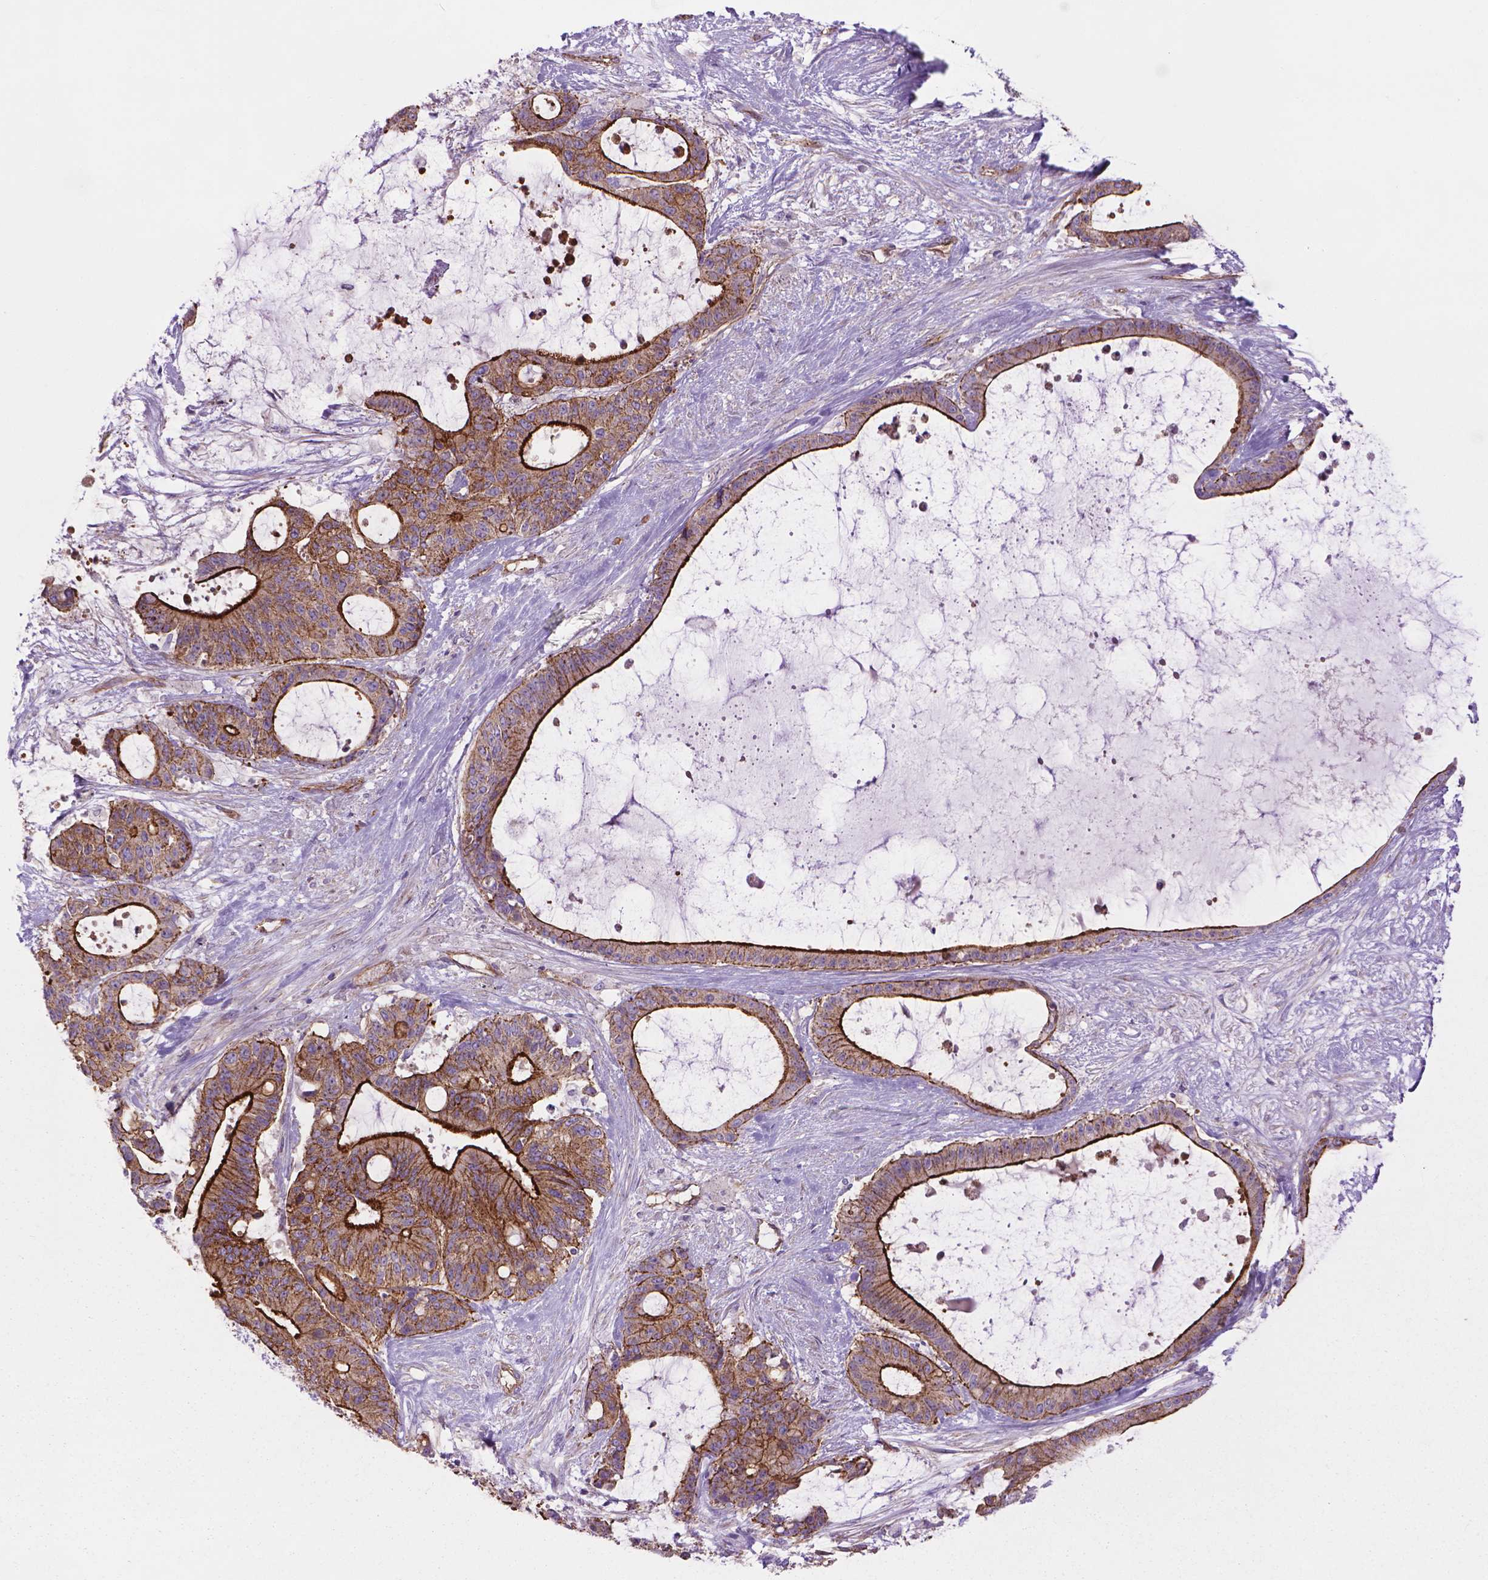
{"staining": {"intensity": "strong", "quantity": ">75%", "location": "cytoplasmic/membranous"}, "tissue": "liver cancer", "cell_type": "Tumor cells", "image_type": "cancer", "snomed": [{"axis": "morphology", "description": "Normal tissue, NOS"}, {"axis": "morphology", "description": "Cholangiocarcinoma"}, {"axis": "topography", "description": "Liver"}, {"axis": "topography", "description": "Peripheral nerve tissue"}], "caption": "Liver cancer (cholangiocarcinoma) tissue shows strong cytoplasmic/membranous expression in approximately >75% of tumor cells, visualized by immunohistochemistry. (DAB = brown stain, brightfield microscopy at high magnification).", "gene": "TENT5A", "patient": {"sex": "female", "age": 73}}